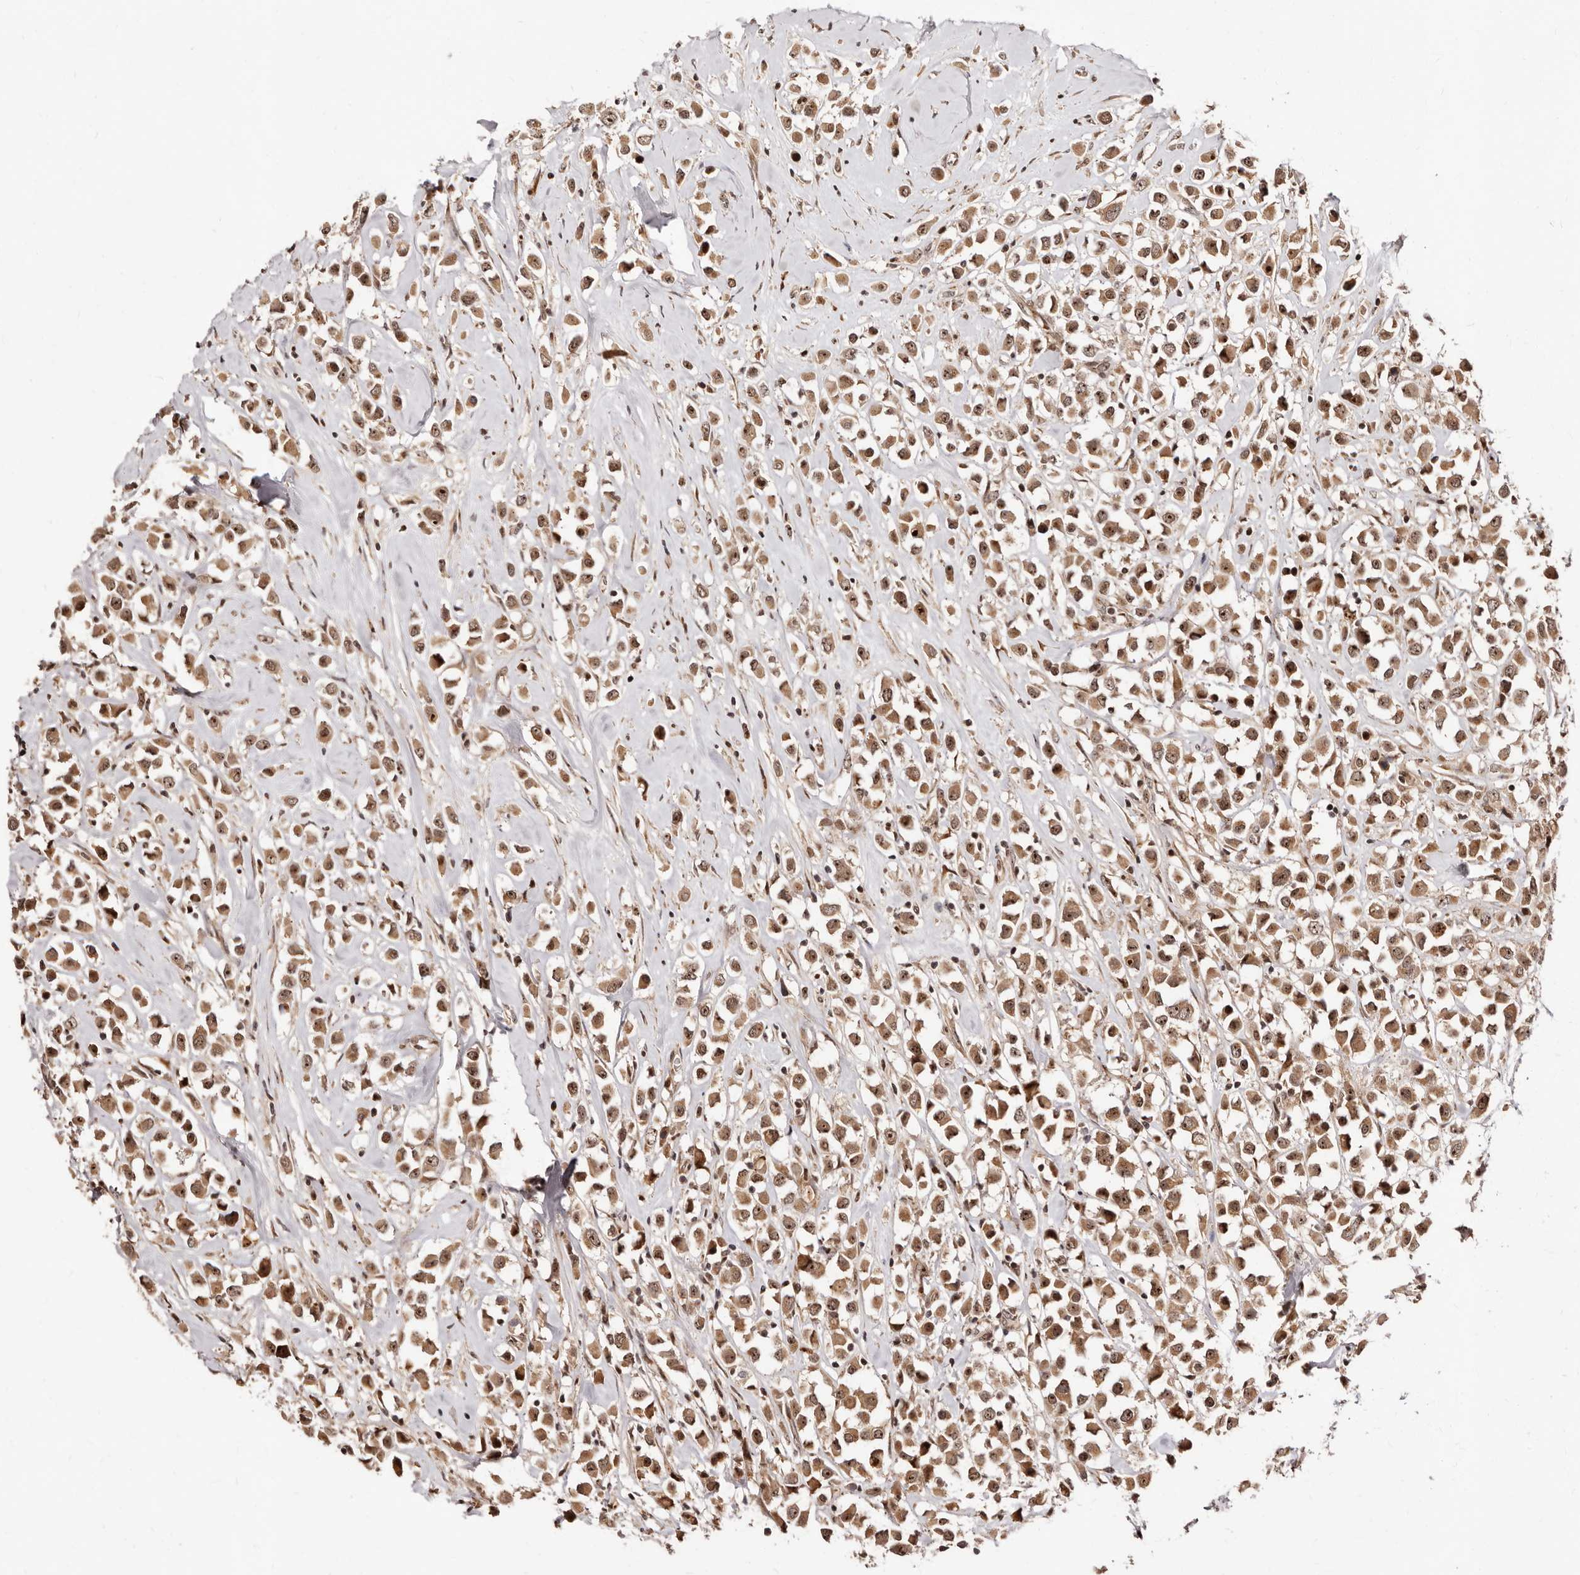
{"staining": {"intensity": "moderate", "quantity": ">75%", "location": "cytoplasmic/membranous,nuclear"}, "tissue": "breast cancer", "cell_type": "Tumor cells", "image_type": "cancer", "snomed": [{"axis": "morphology", "description": "Duct carcinoma"}, {"axis": "topography", "description": "Breast"}], "caption": "Brown immunohistochemical staining in human intraductal carcinoma (breast) displays moderate cytoplasmic/membranous and nuclear positivity in about >75% of tumor cells. (DAB IHC, brown staining for protein, blue staining for nuclei).", "gene": "APOL6", "patient": {"sex": "female", "age": 61}}